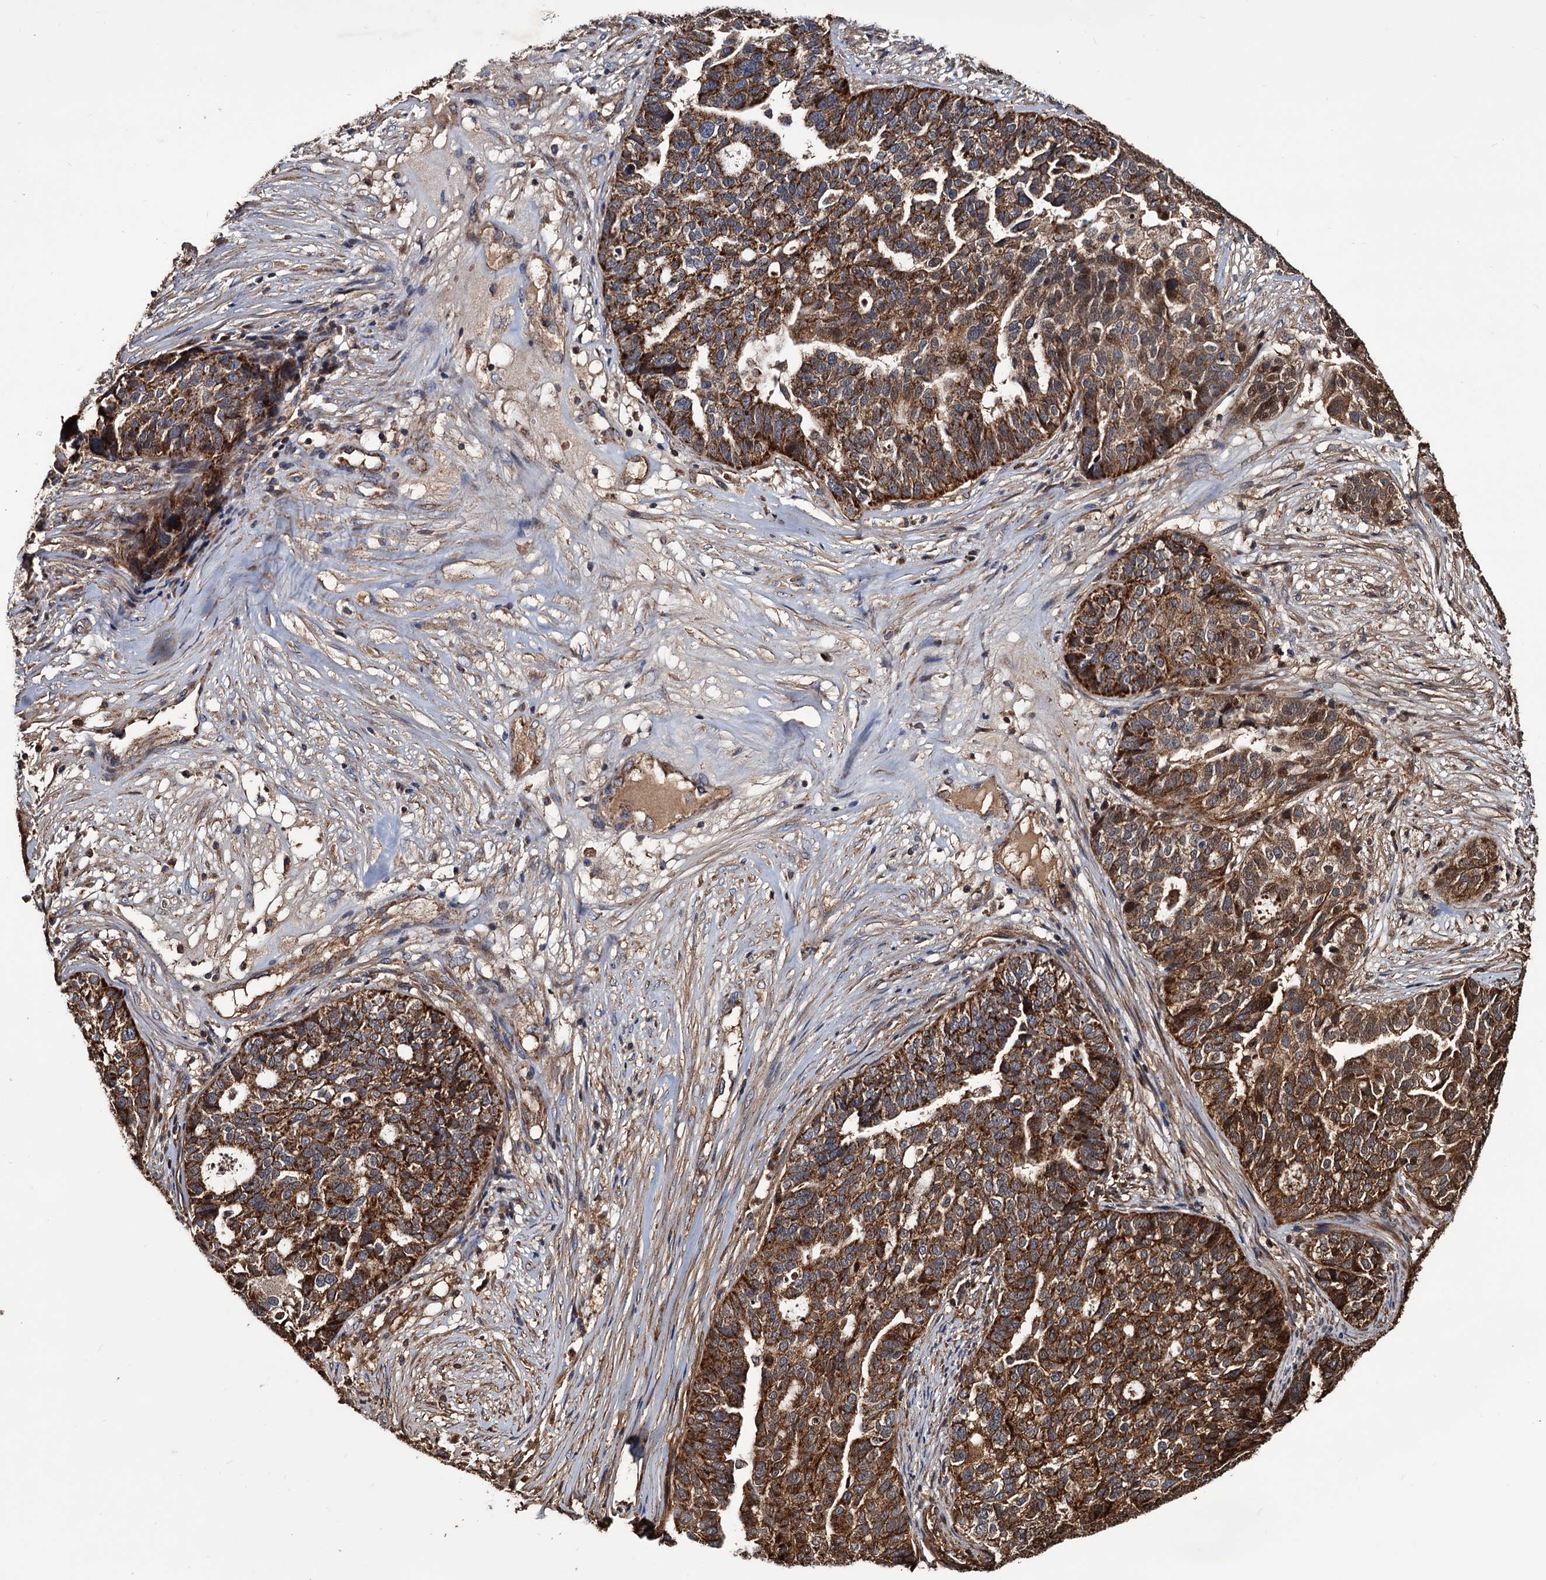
{"staining": {"intensity": "strong", "quantity": ">75%", "location": "cytoplasmic/membranous"}, "tissue": "ovarian cancer", "cell_type": "Tumor cells", "image_type": "cancer", "snomed": [{"axis": "morphology", "description": "Cystadenocarcinoma, serous, NOS"}, {"axis": "topography", "description": "Ovary"}], "caption": "Strong cytoplasmic/membranous staining for a protein is identified in about >75% of tumor cells of ovarian serous cystadenocarcinoma using immunohistochemistry (IHC).", "gene": "MRPL42", "patient": {"sex": "female", "age": 59}}